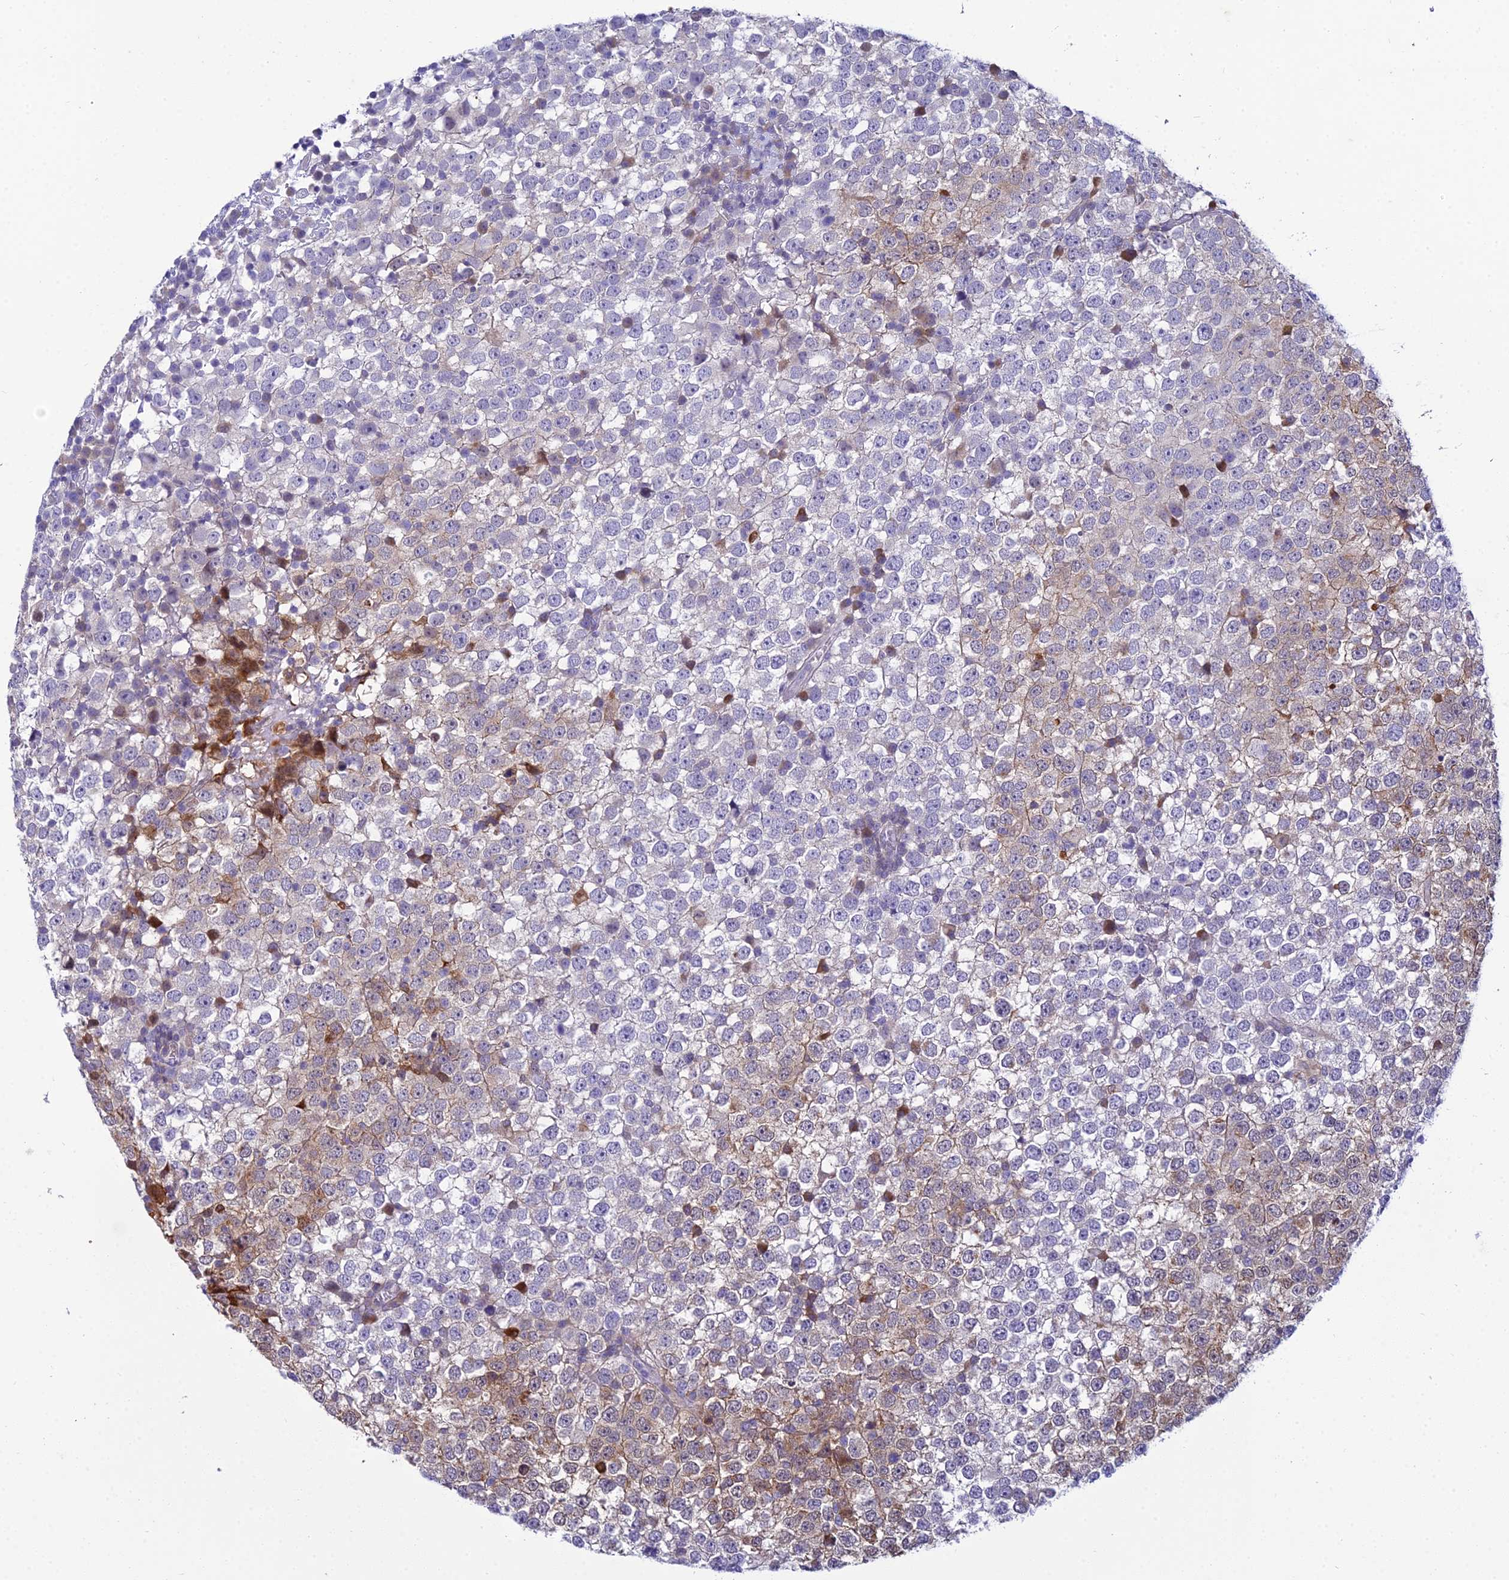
{"staining": {"intensity": "weak", "quantity": "<25%", "location": "cytoplasmic/membranous"}, "tissue": "testis cancer", "cell_type": "Tumor cells", "image_type": "cancer", "snomed": [{"axis": "morphology", "description": "Seminoma, NOS"}, {"axis": "topography", "description": "Testis"}], "caption": "Testis seminoma was stained to show a protein in brown. There is no significant positivity in tumor cells.", "gene": "ZMIZ1", "patient": {"sex": "male", "age": 65}}